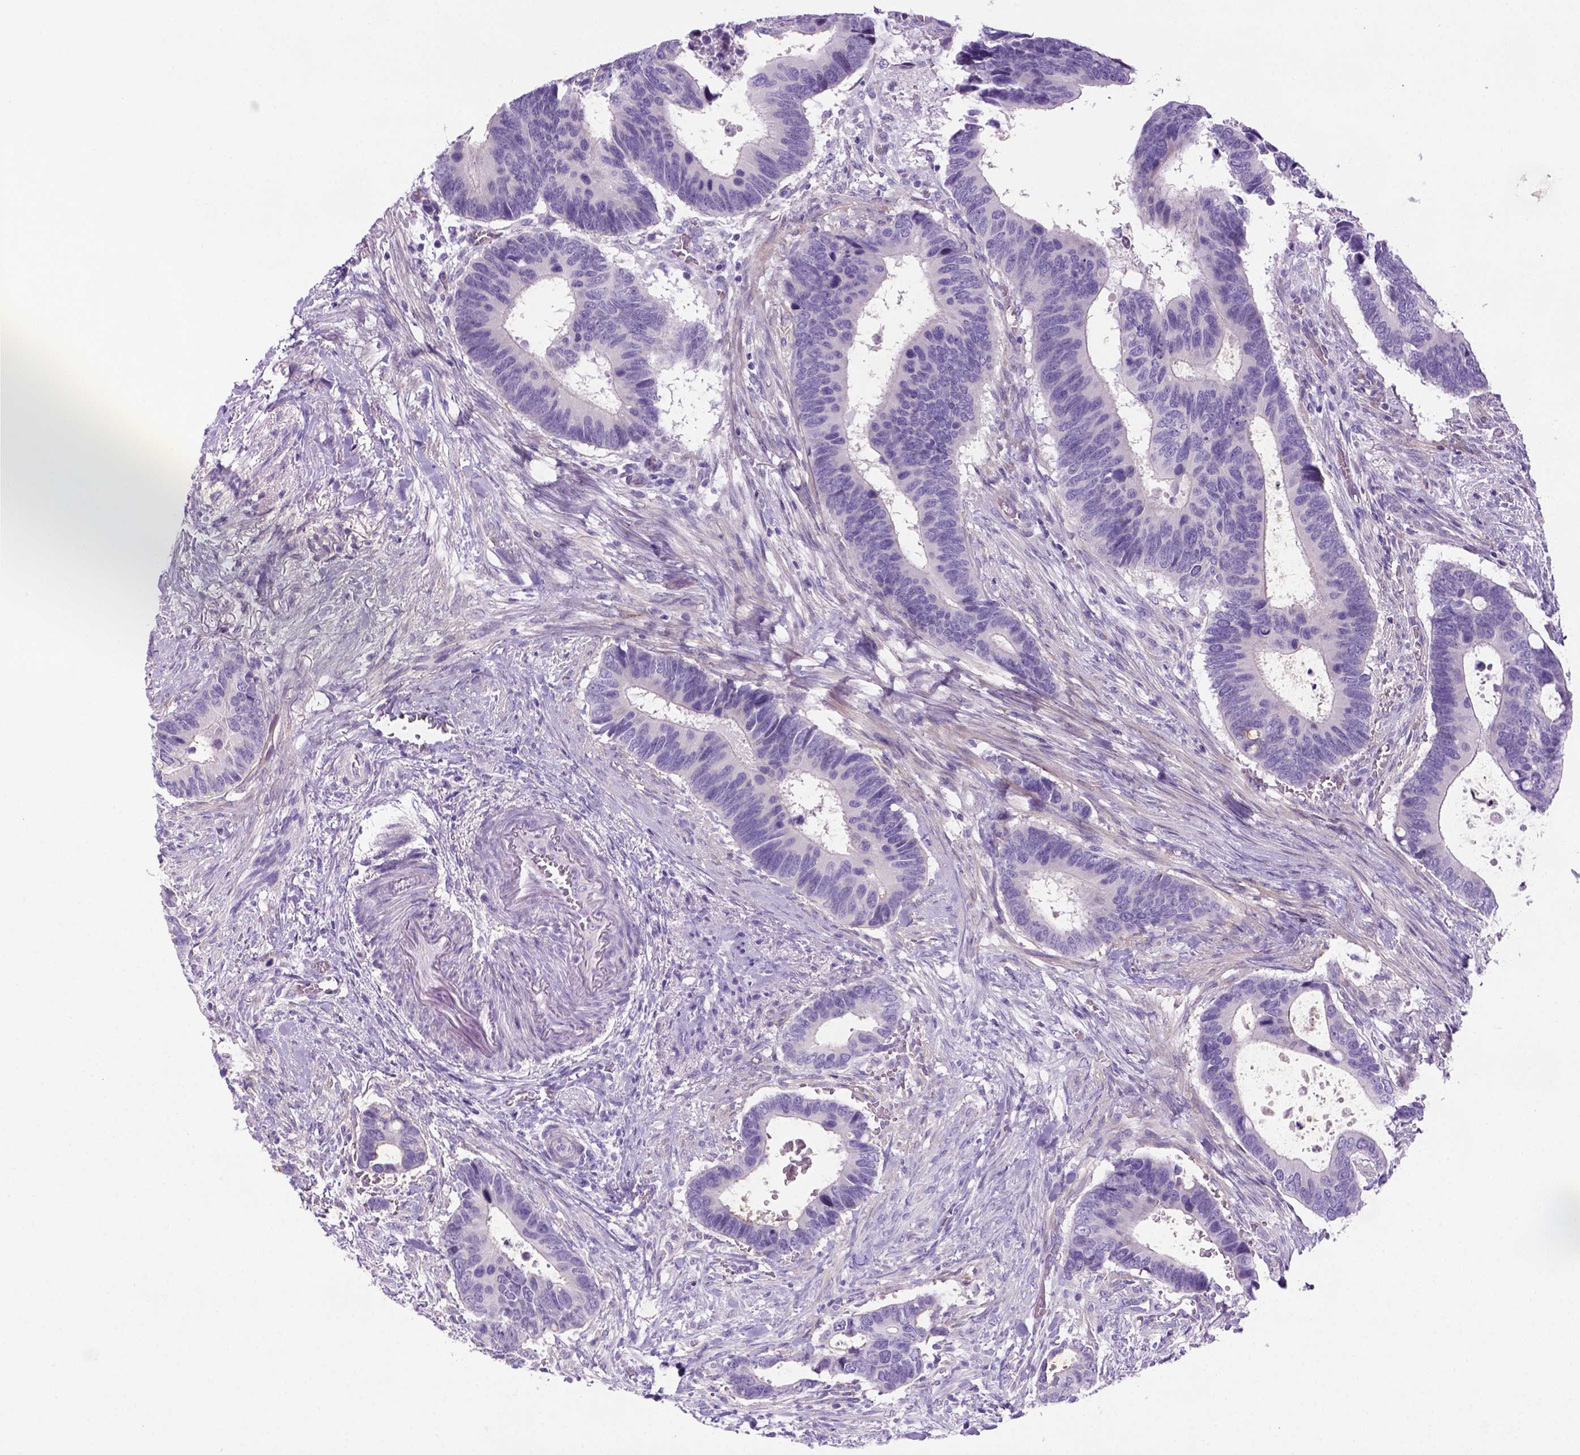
{"staining": {"intensity": "negative", "quantity": "none", "location": "none"}, "tissue": "colorectal cancer", "cell_type": "Tumor cells", "image_type": "cancer", "snomed": [{"axis": "morphology", "description": "Adenocarcinoma, NOS"}, {"axis": "topography", "description": "Colon"}], "caption": "An IHC photomicrograph of colorectal adenocarcinoma is shown. There is no staining in tumor cells of colorectal adenocarcinoma.", "gene": "DNAH11", "patient": {"sex": "male", "age": 49}}